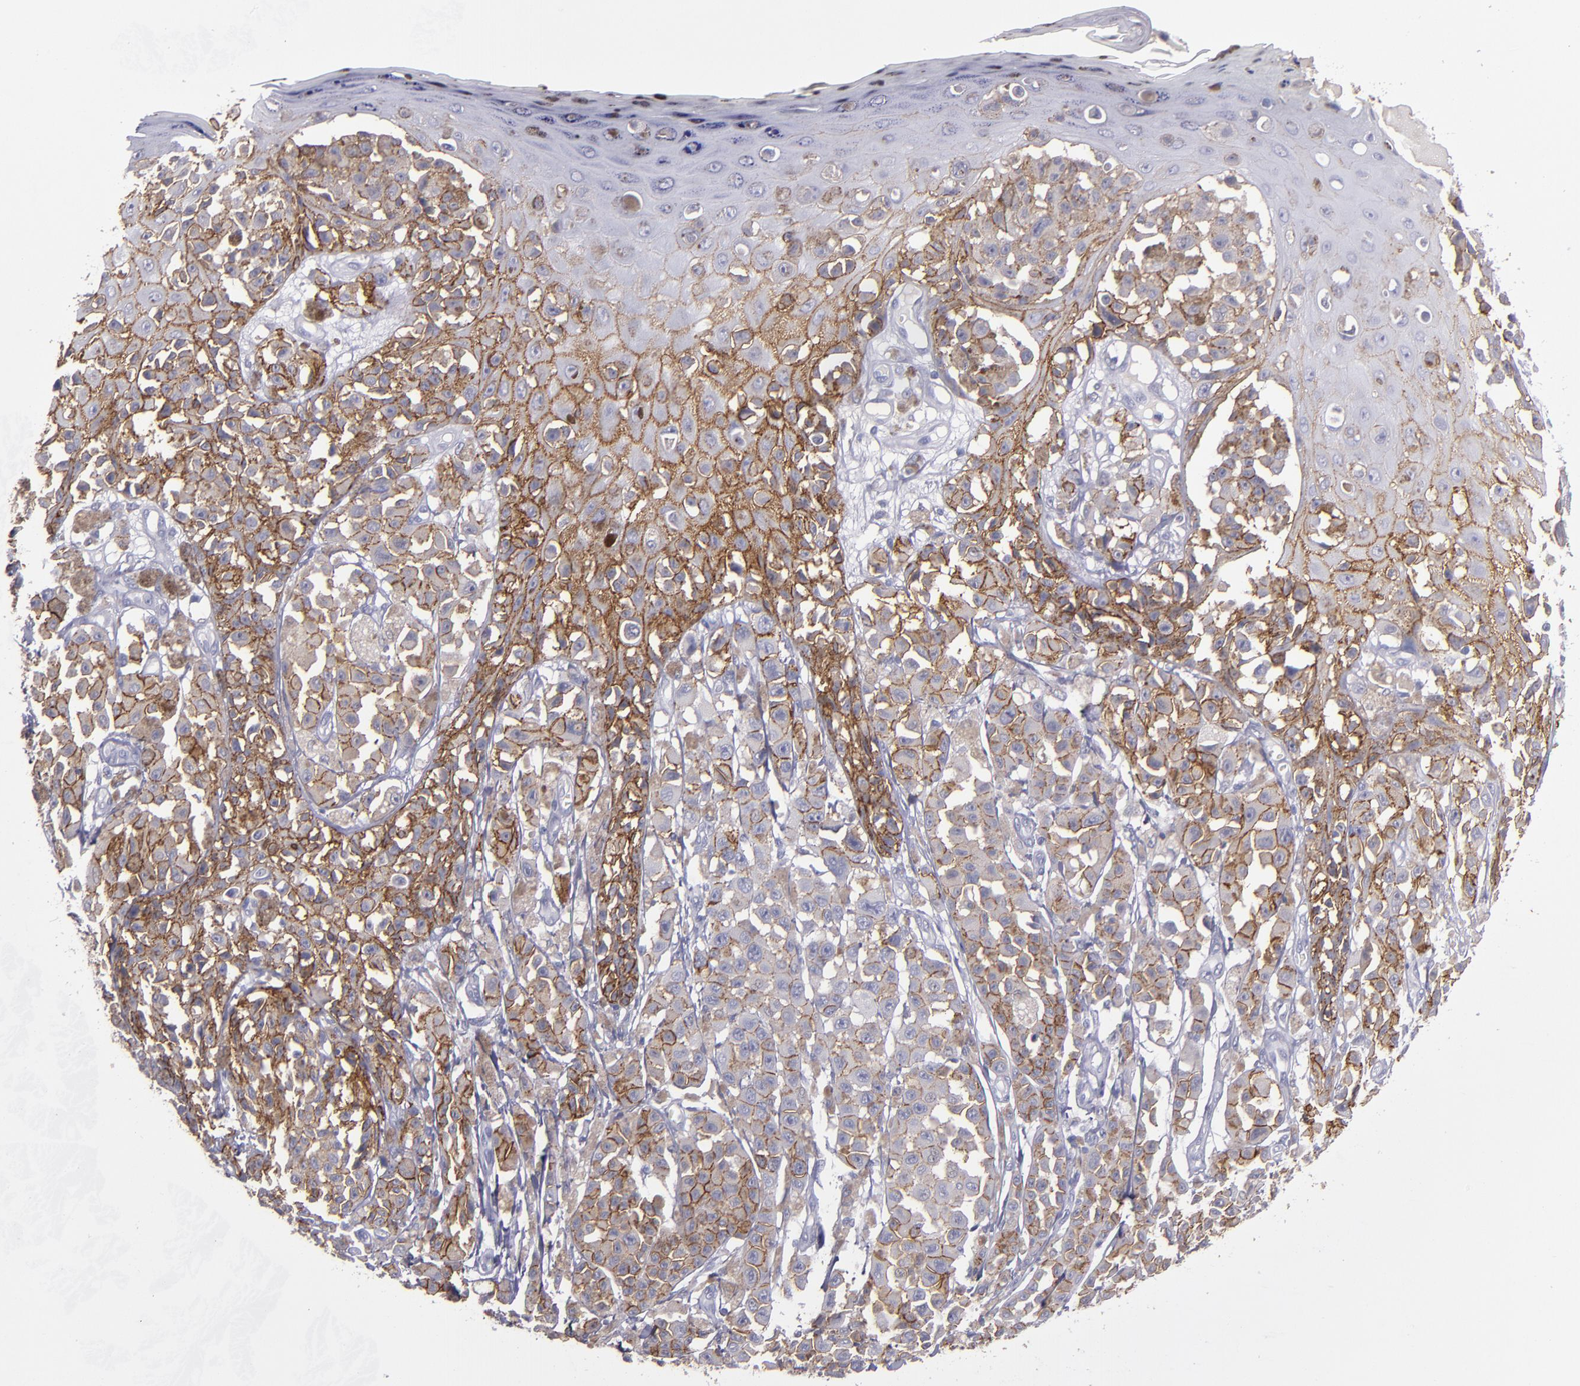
{"staining": {"intensity": "moderate", "quantity": ">75%", "location": "cytoplasmic/membranous"}, "tissue": "melanoma", "cell_type": "Tumor cells", "image_type": "cancer", "snomed": [{"axis": "morphology", "description": "Malignant melanoma, NOS"}, {"axis": "topography", "description": "Skin"}], "caption": "A brown stain labels moderate cytoplasmic/membranous positivity of a protein in melanoma tumor cells.", "gene": "CDH3", "patient": {"sex": "female", "age": 38}}